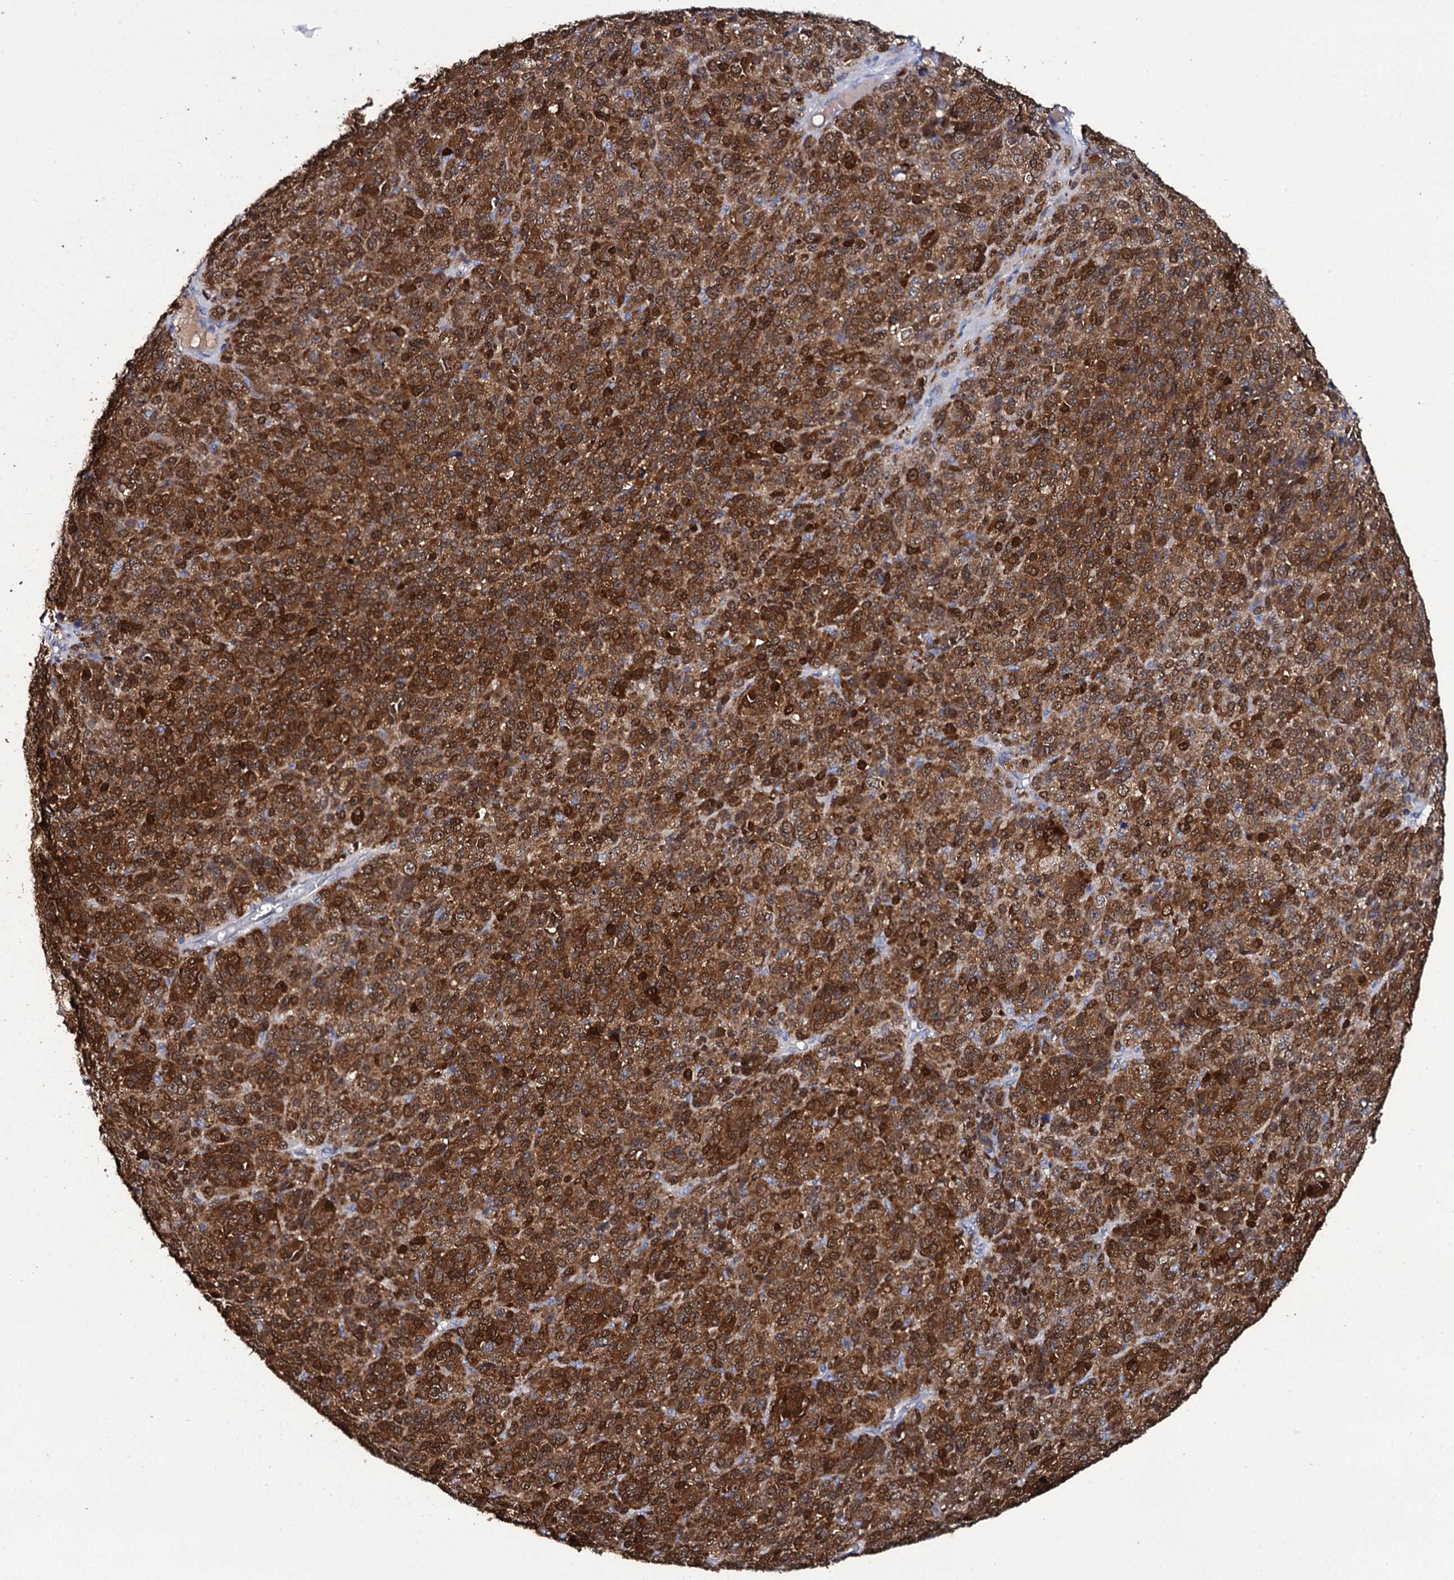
{"staining": {"intensity": "strong", "quantity": ">75%", "location": "cytoplasmic/membranous,nuclear"}, "tissue": "melanoma", "cell_type": "Tumor cells", "image_type": "cancer", "snomed": [{"axis": "morphology", "description": "Malignant melanoma, Metastatic site"}, {"axis": "topography", "description": "Brain"}], "caption": "Human melanoma stained with a brown dye demonstrates strong cytoplasmic/membranous and nuclear positive positivity in about >75% of tumor cells.", "gene": "CRYL1", "patient": {"sex": "female", "age": 56}}